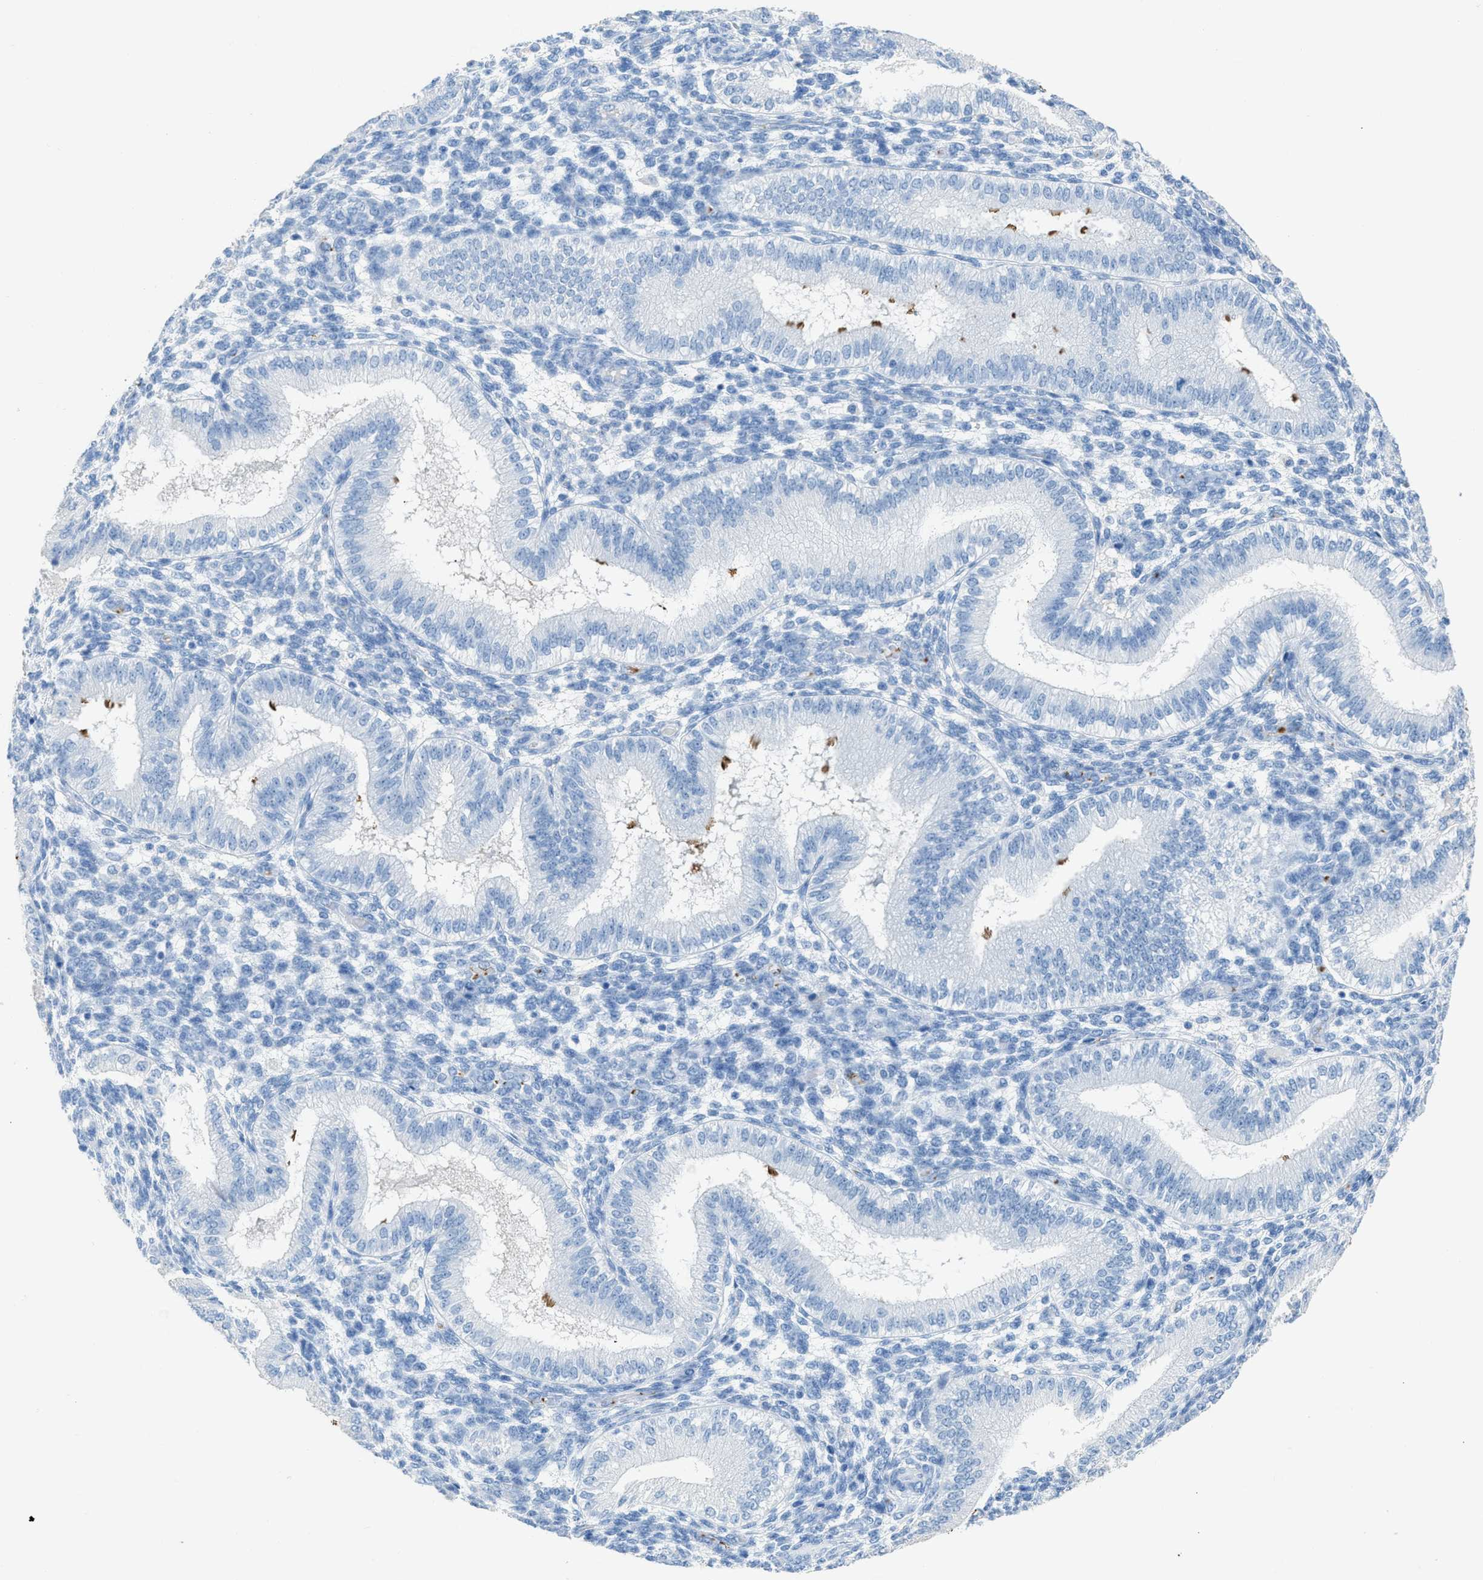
{"staining": {"intensity": "negative", "quantity": "none", "location": "none"}, "tissue": "endometrium", "cell_type": "Cells in endometrial stroma", "image_type": "normal", "snomed": [{"axis": "morphology", "description": "Normal tissue, NOS"}, {"axis": "topography", "description": "Endometrium"}], "caption": "Cells in endometrial stroma show no significant protein positivity in normal endometrium.", "gene": "FAIM2", "patient": {"sex": "female", "age": 39}}